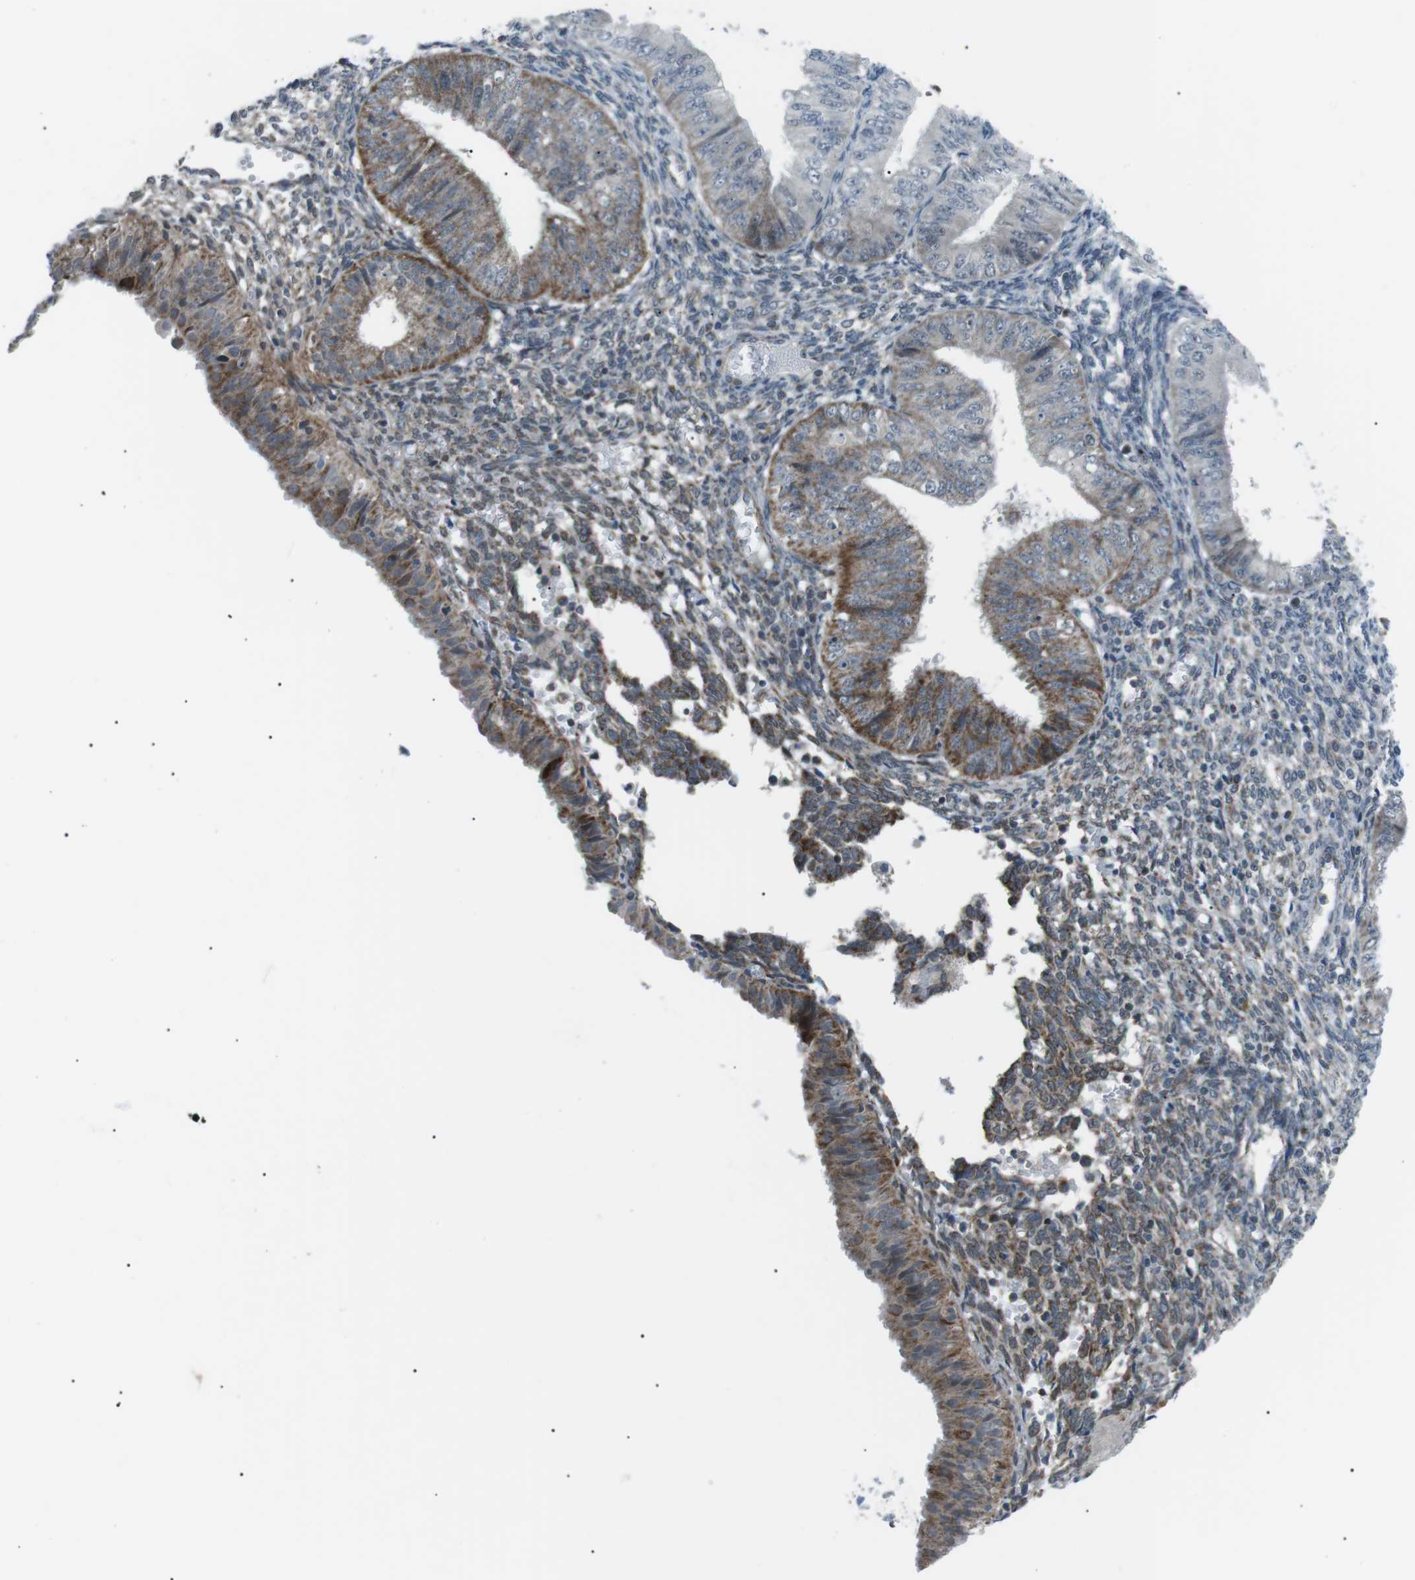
{"staining": {"intensity": "moderate", "quantity": "25%-75%", "location": "cytoplasmic/membranous"}, "tissue": "endometrial cancer", "cell_type": "Tumor cells", "image_type": "cancer", "snomed": [{"axis": "morphology", "description": "Normal tissue, NOS"}, {"axis": "morphology", "description": "Adenocarcinoma, NOS"}, {"axis": "topography", "description": "Endometrium"}], "caption": "This photomicrograph shows immunohistochemistry staining of endometrial cancer (adenocarcinoma), with medium moderate cytoplasmic/membranous staining in approximately 25%-75% of tumor cells.", "gene": "ARID5B", "patient": {"sex": "female", "age": 53}}